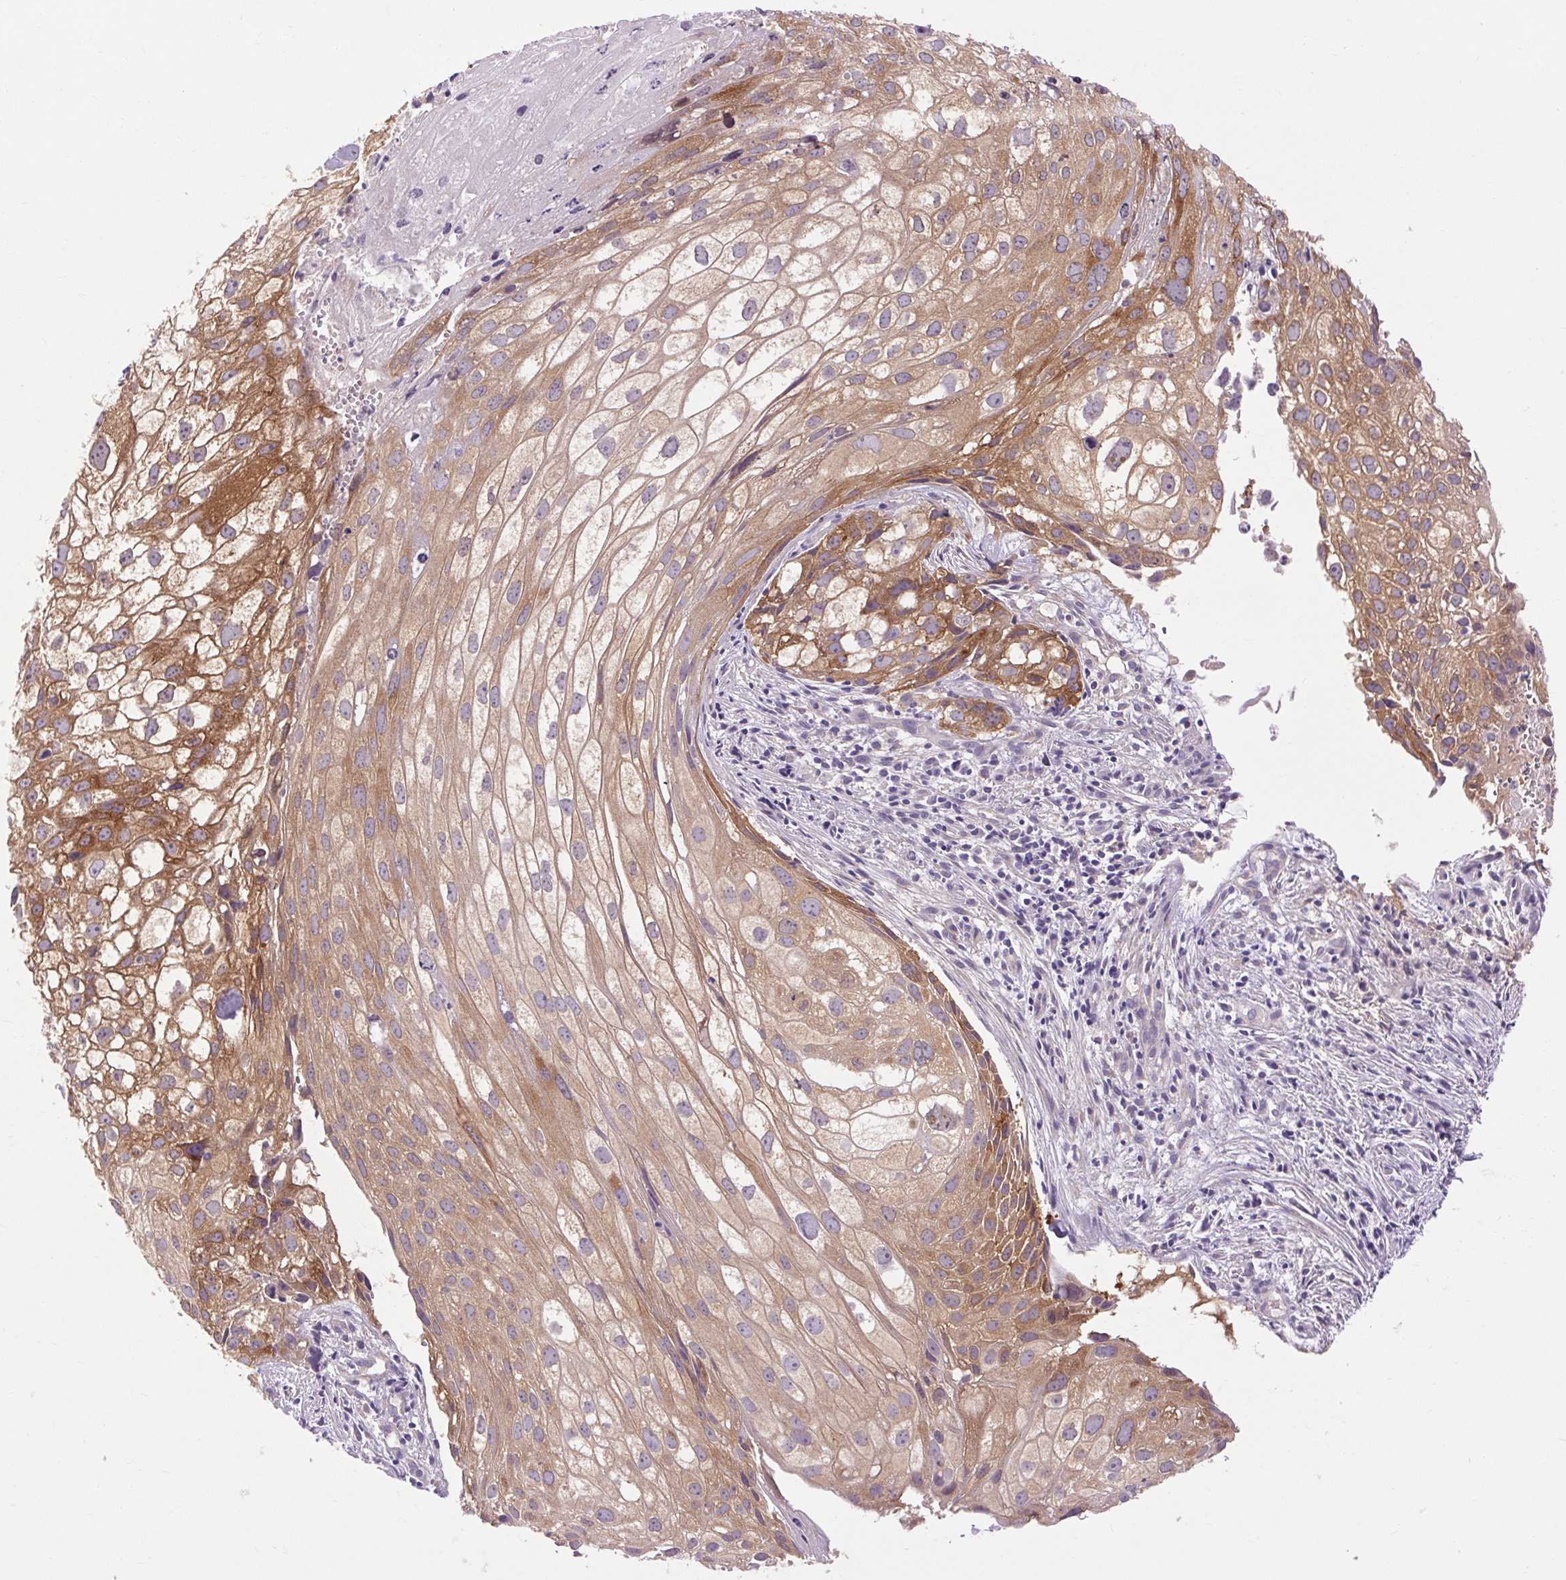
{"staining": {"intensity": "moderate", "quantity": ">75%", "location": "cytoplasmic/membranous"}, "tissue": "cervical cancer", "cell_type": "Tumor cells", "image_type": "cancer", "snomed": [{"axis": "morphology", "description": "Squamous cell carcinoma, NOS"}, {"axis": "topography", "description": "Cervix"}], "caption": "A high-resolution image shows immunohistochemistry (IHC) staining of squamous cell carcinoma (cervical), which shows moderate cytoplasmic/membranous positivity in about >75% of tumor cells.", "gene": "SOWAHC", "patient": {"sex": "female", "age": 53}}